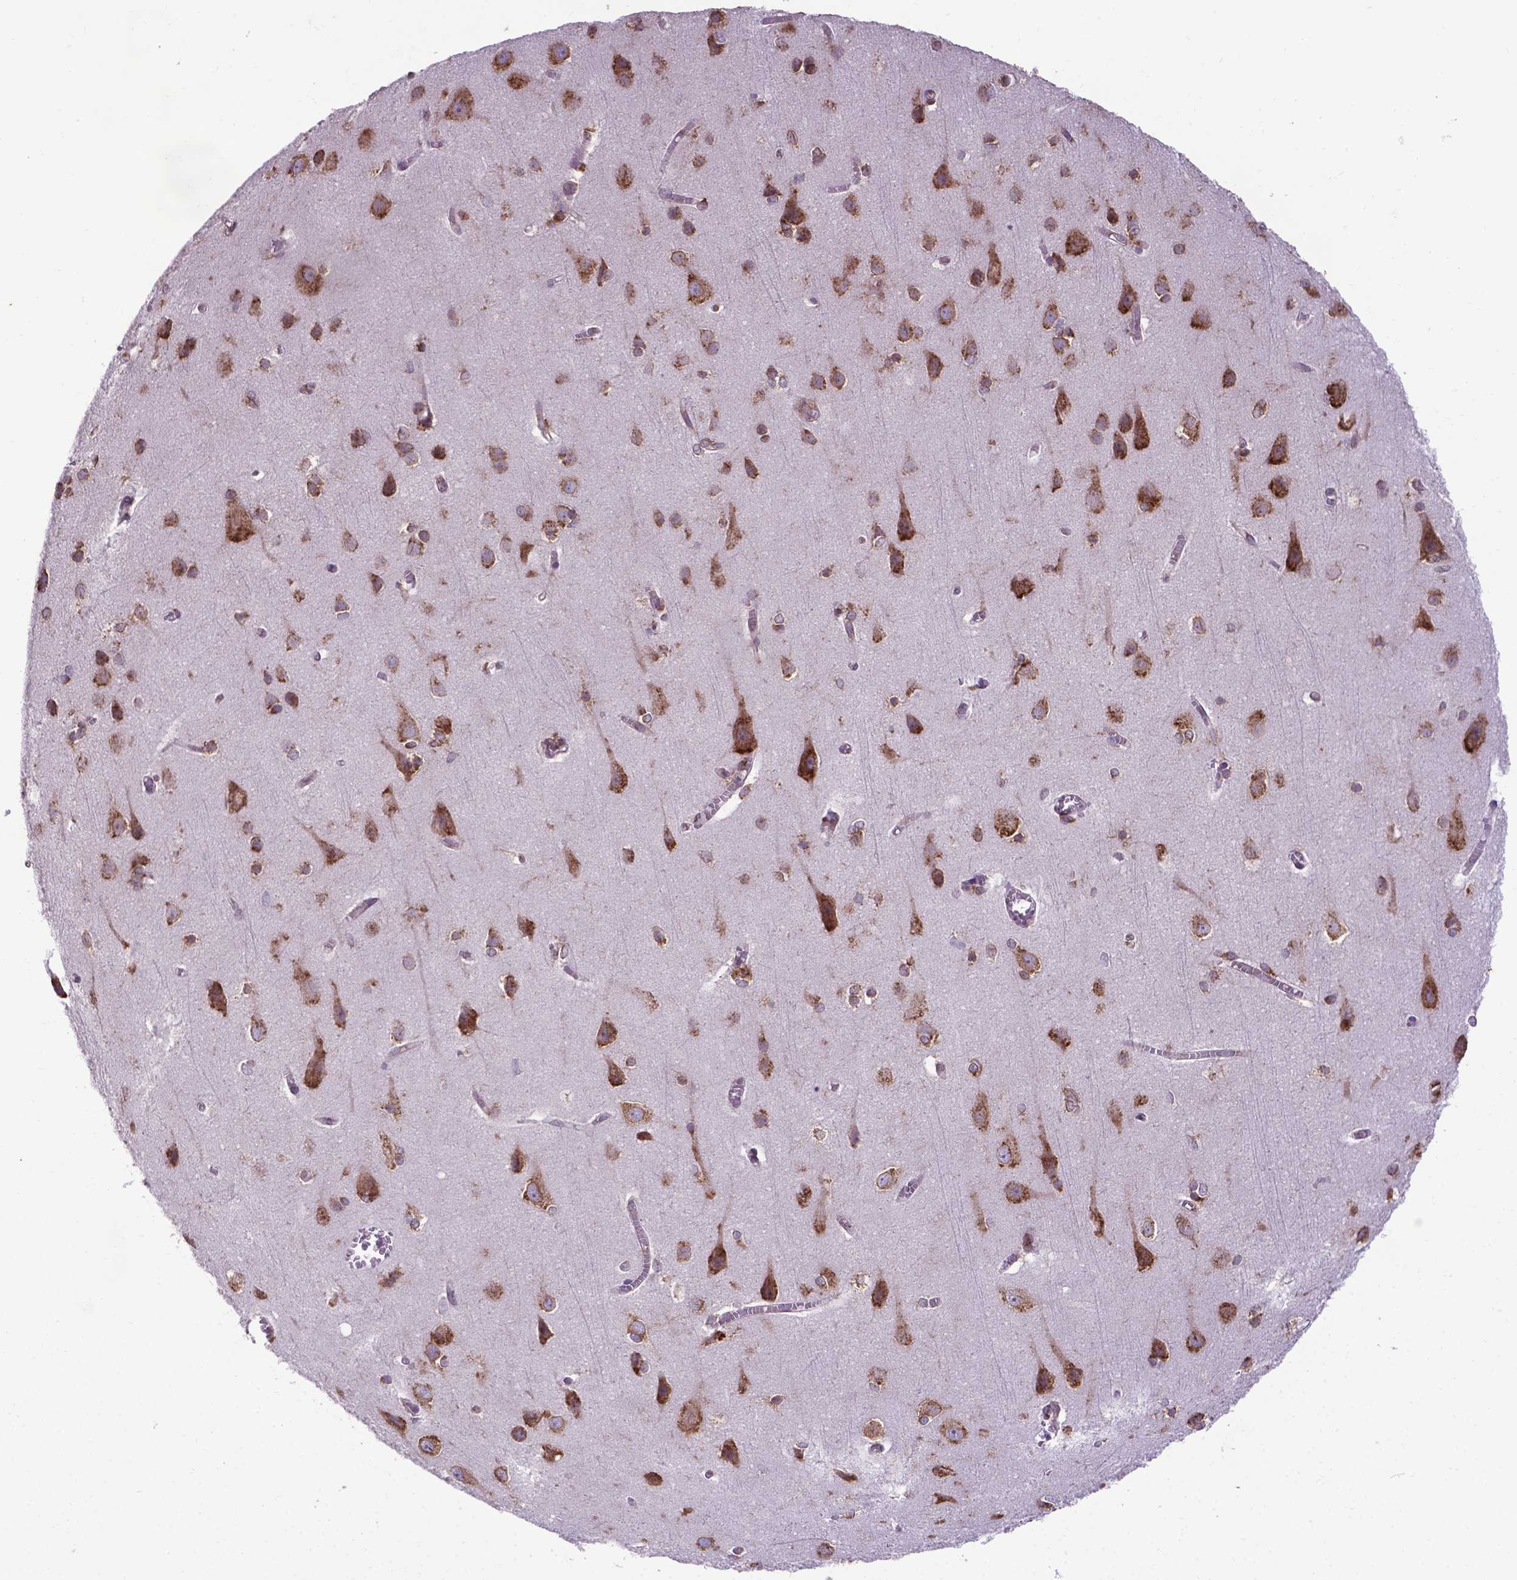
{"staining": {"intensity": "negative", "quantity": "none", "location": "none"}, "tissue": "cerebral cortex", "cell_type": "Endothelial cells", "image_type": "normal", "snomed": [{"axis": "morphology", "description": "Normal tissue, NOS"}, {"axis": "topography", "description": "Cerebral cortex"}], "caption": "Protein analysis of unremarkable cerebral cortex reveals no significant staining in endothelial cells.", "gene": "ENSG00000269590", "patient": {"sex": "male", "age": 37}}